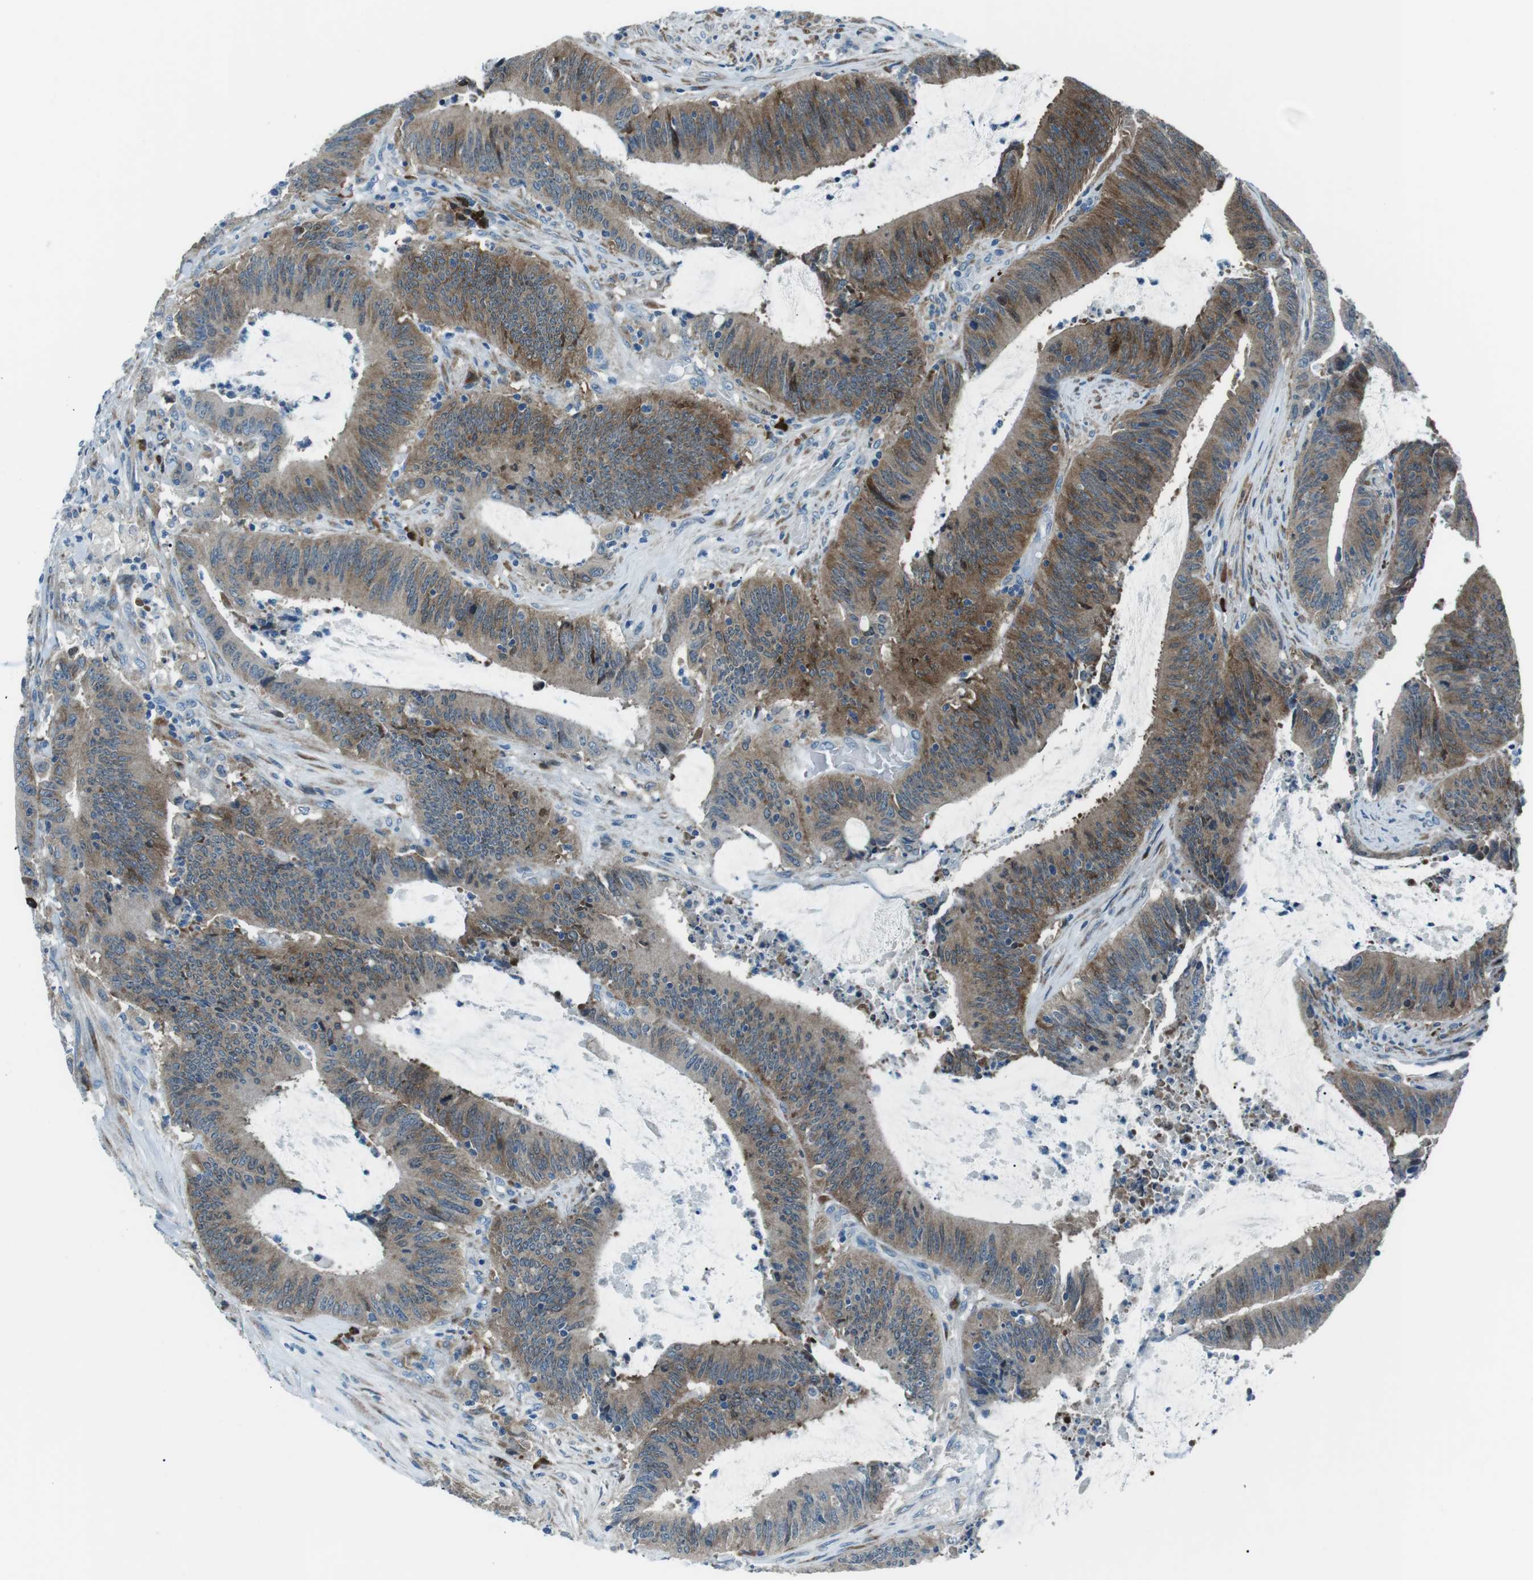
{"staining": {"intensity": "moderate", "quantity": ">75%", "location": "cytoplasmic/membranous"}, "tissue": "colorectal cancer", "cell_type": "Tumor cells", "image_type": "cancer", "snomed": [{"axis": "morphology", "description": "Normal tissue, NOS"}, {"axis": "morphology", "description": "Adenocarcinoma, NOS"}, {"axis": "topography", "description": "Rectum"}], "caption": "A micrograph of colorectal cancer stained for a protein displays moderate cytoplasmic/membranous brown staining in tumor cells.", "gene": "BLNK", "patient": {"sex": "female", "age": 66}}